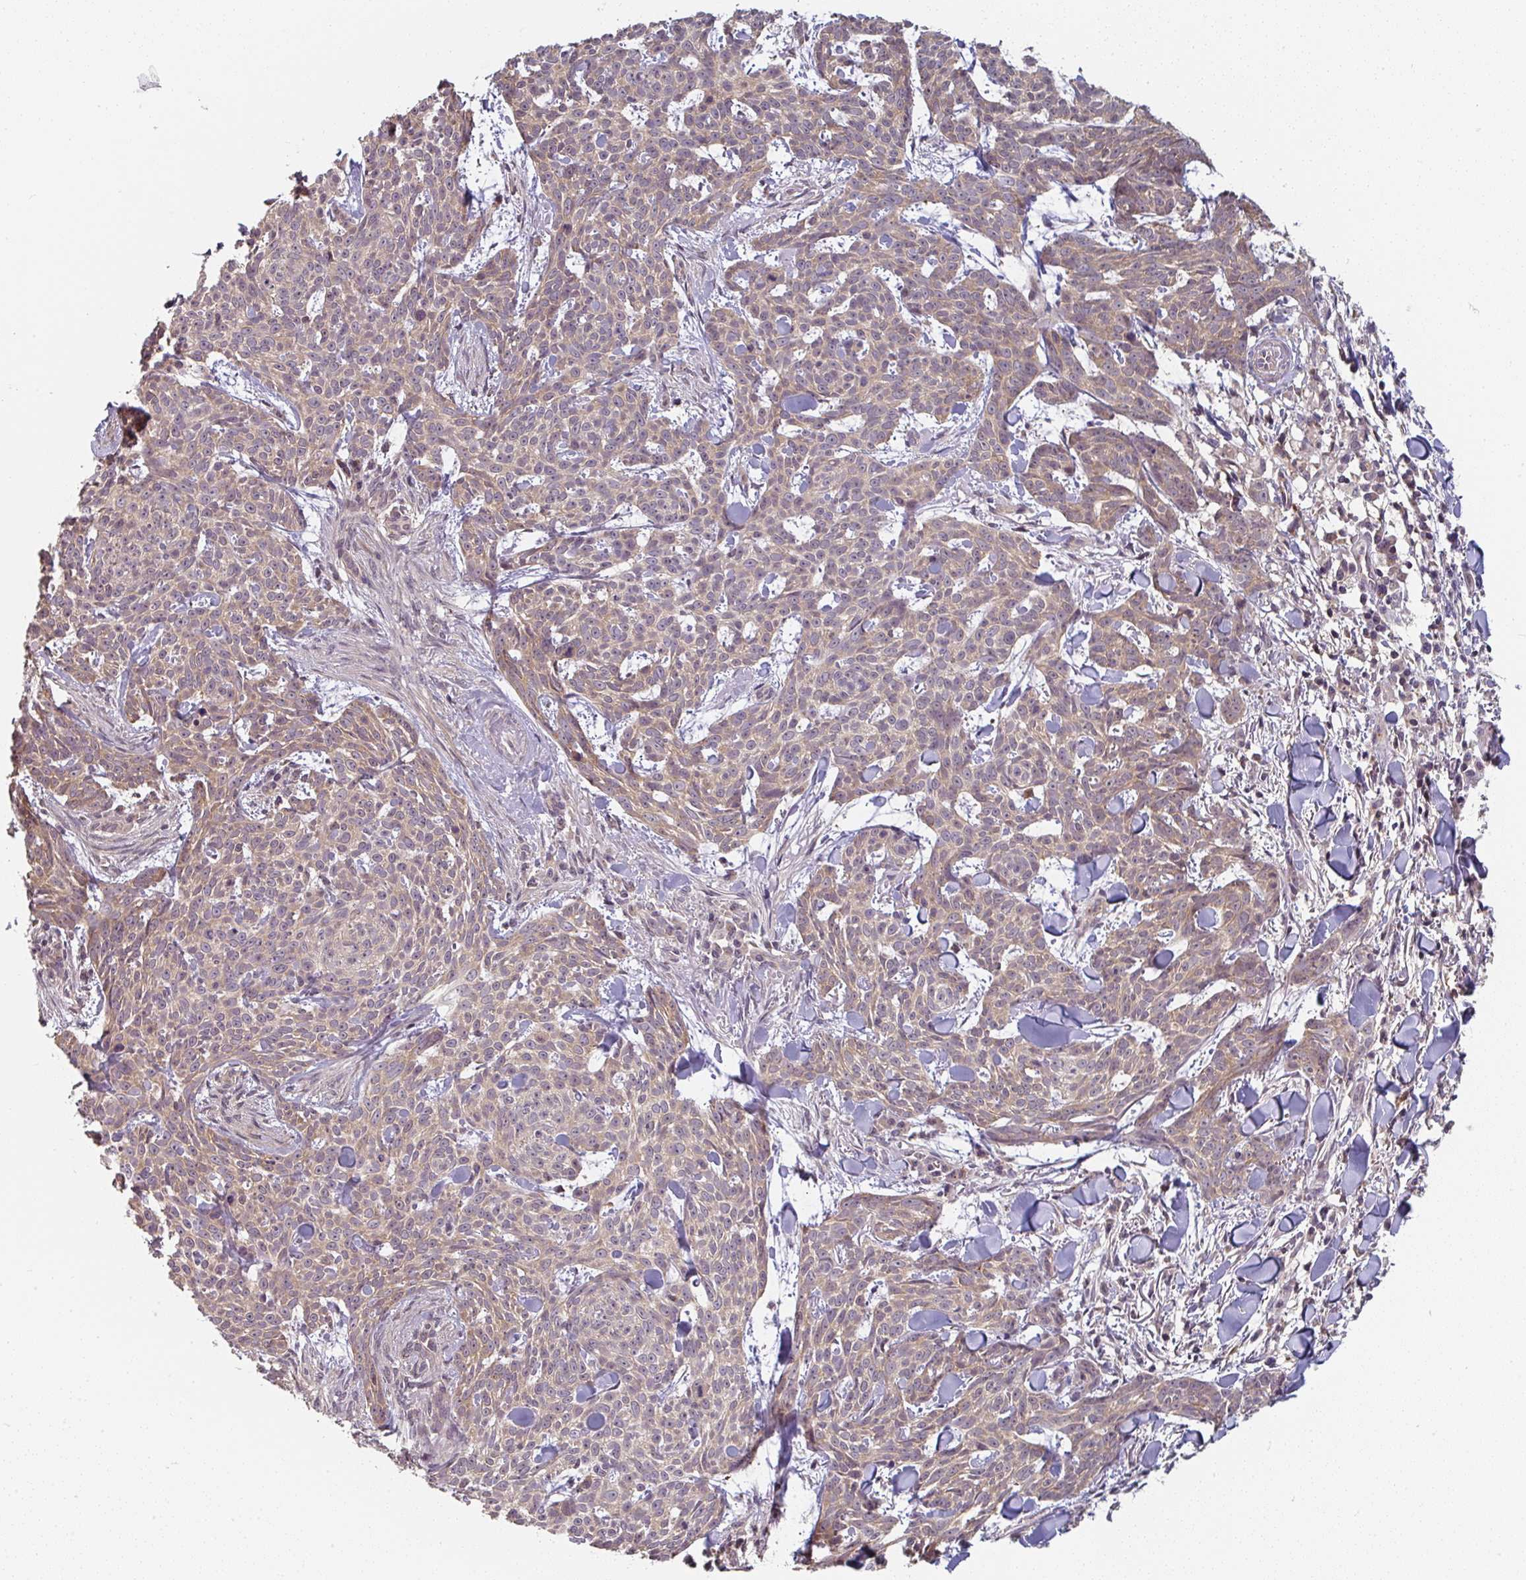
{"staining": {"intensity": "weak", "quantity": "25%-75%", "location": "cytoplasmic/membranous"}, "tissue": "skin cancer", "cell_type": "Tumor cells", "image_type": "cancer", "snomed": [{"axis": "morphology", "description": "Basal cell carcinoma"}, {"axis": "topography", "description": "Skin"}], "caption": "Human skin cancer stained for a protein (brown) shows weak cytoplasmic/membranous positive expression in approximately 25%-75% of tumor cells.", "gene": "RANGRF", "patient": {"sex": "female", "age": 93}}